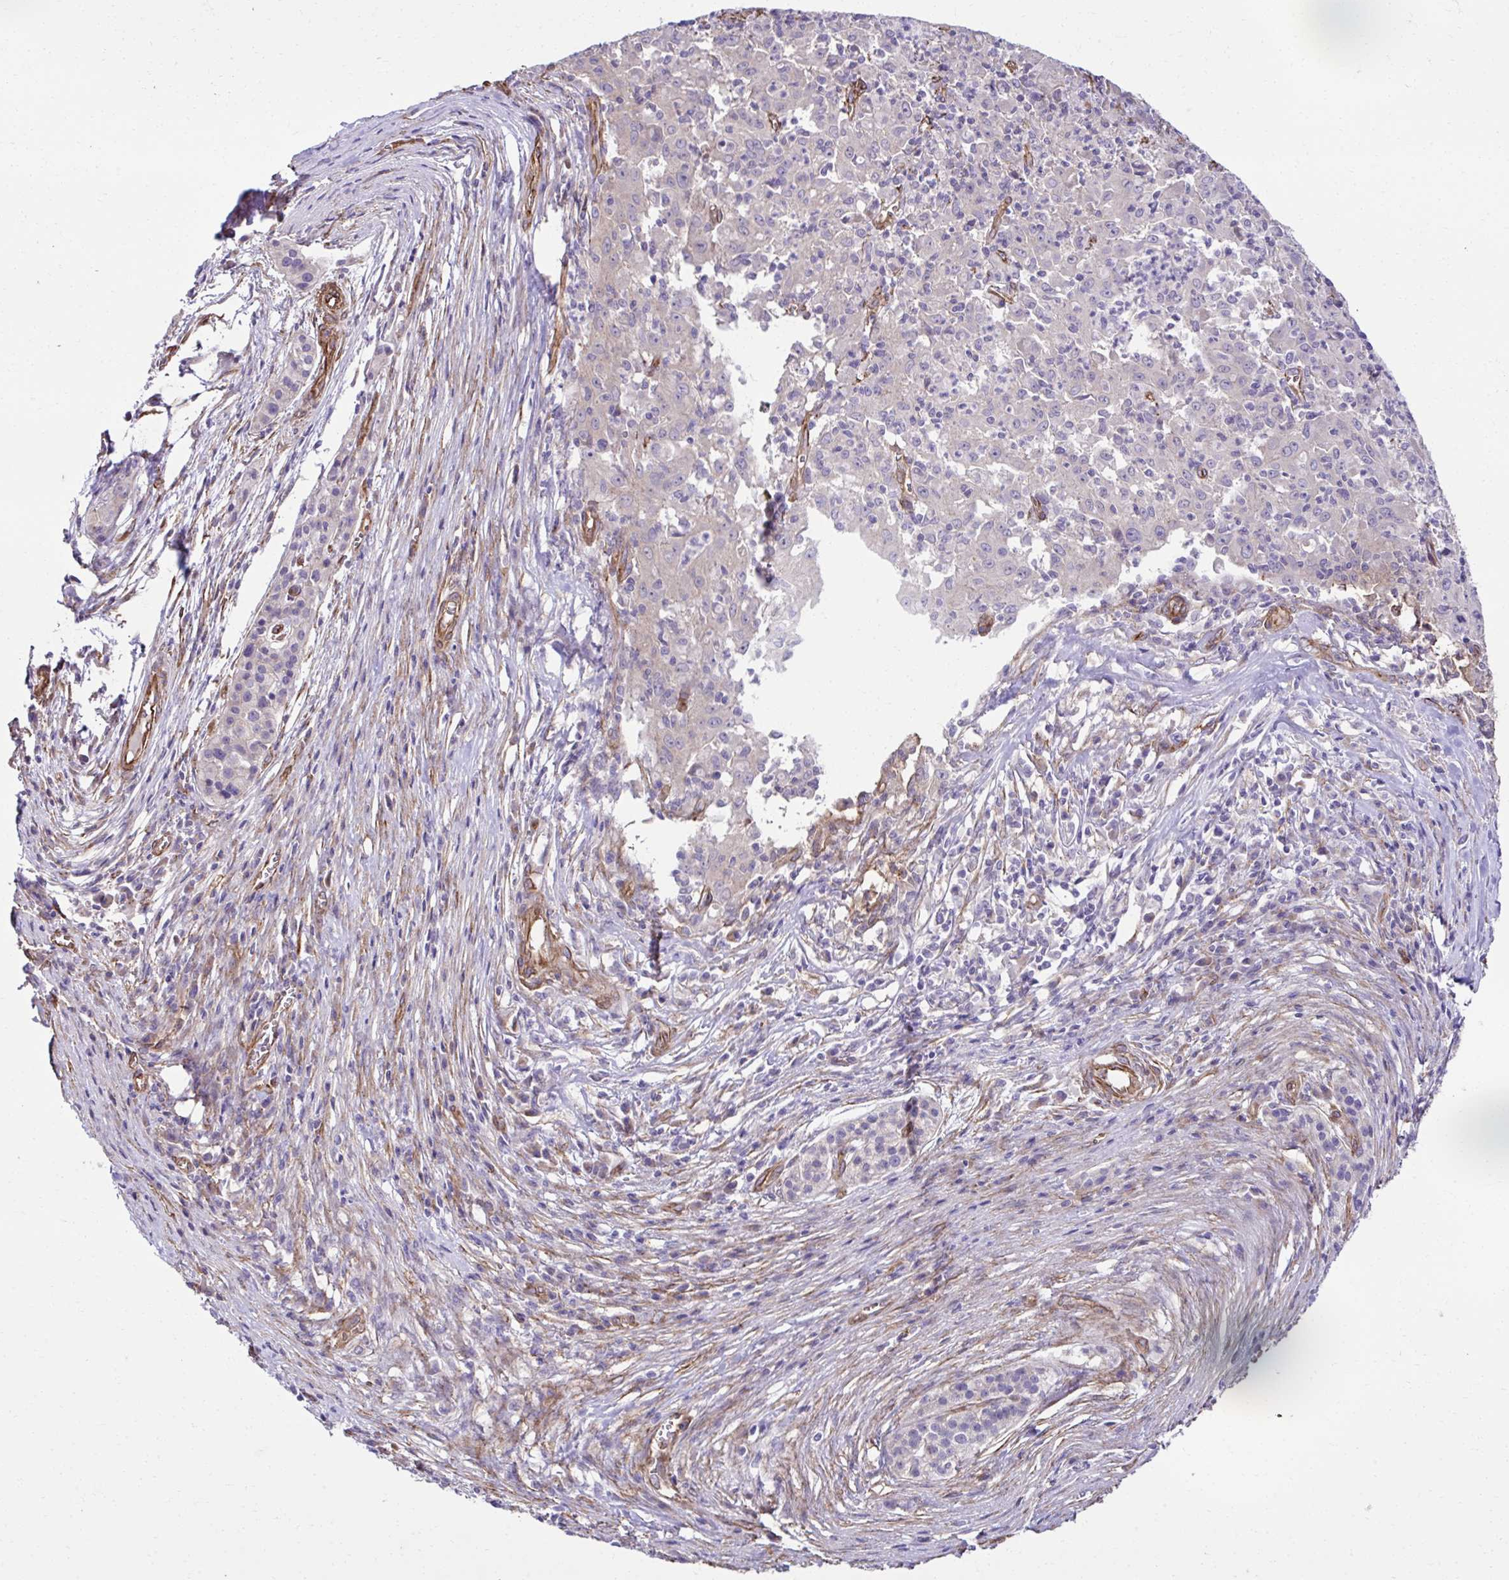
{"staining": {"intensity": "negative", "quantity": "none", "location": "none"}, "tissue": "pancreatic cancer", "cell_type": "Tumor cells", "image_type": "cancer", "snomed": [{"axis": "morphology", "description": "Adenocarcinoma, NOS"}, {"axis": "topography", "description": "Pancreas"}], "caption": "Pancreatic adenocarcinoma stained for a protein using IHC exhibits no staining tumor cells.", "gene": "TRIM52", "patient": {"sex": "male", "age": 63}}